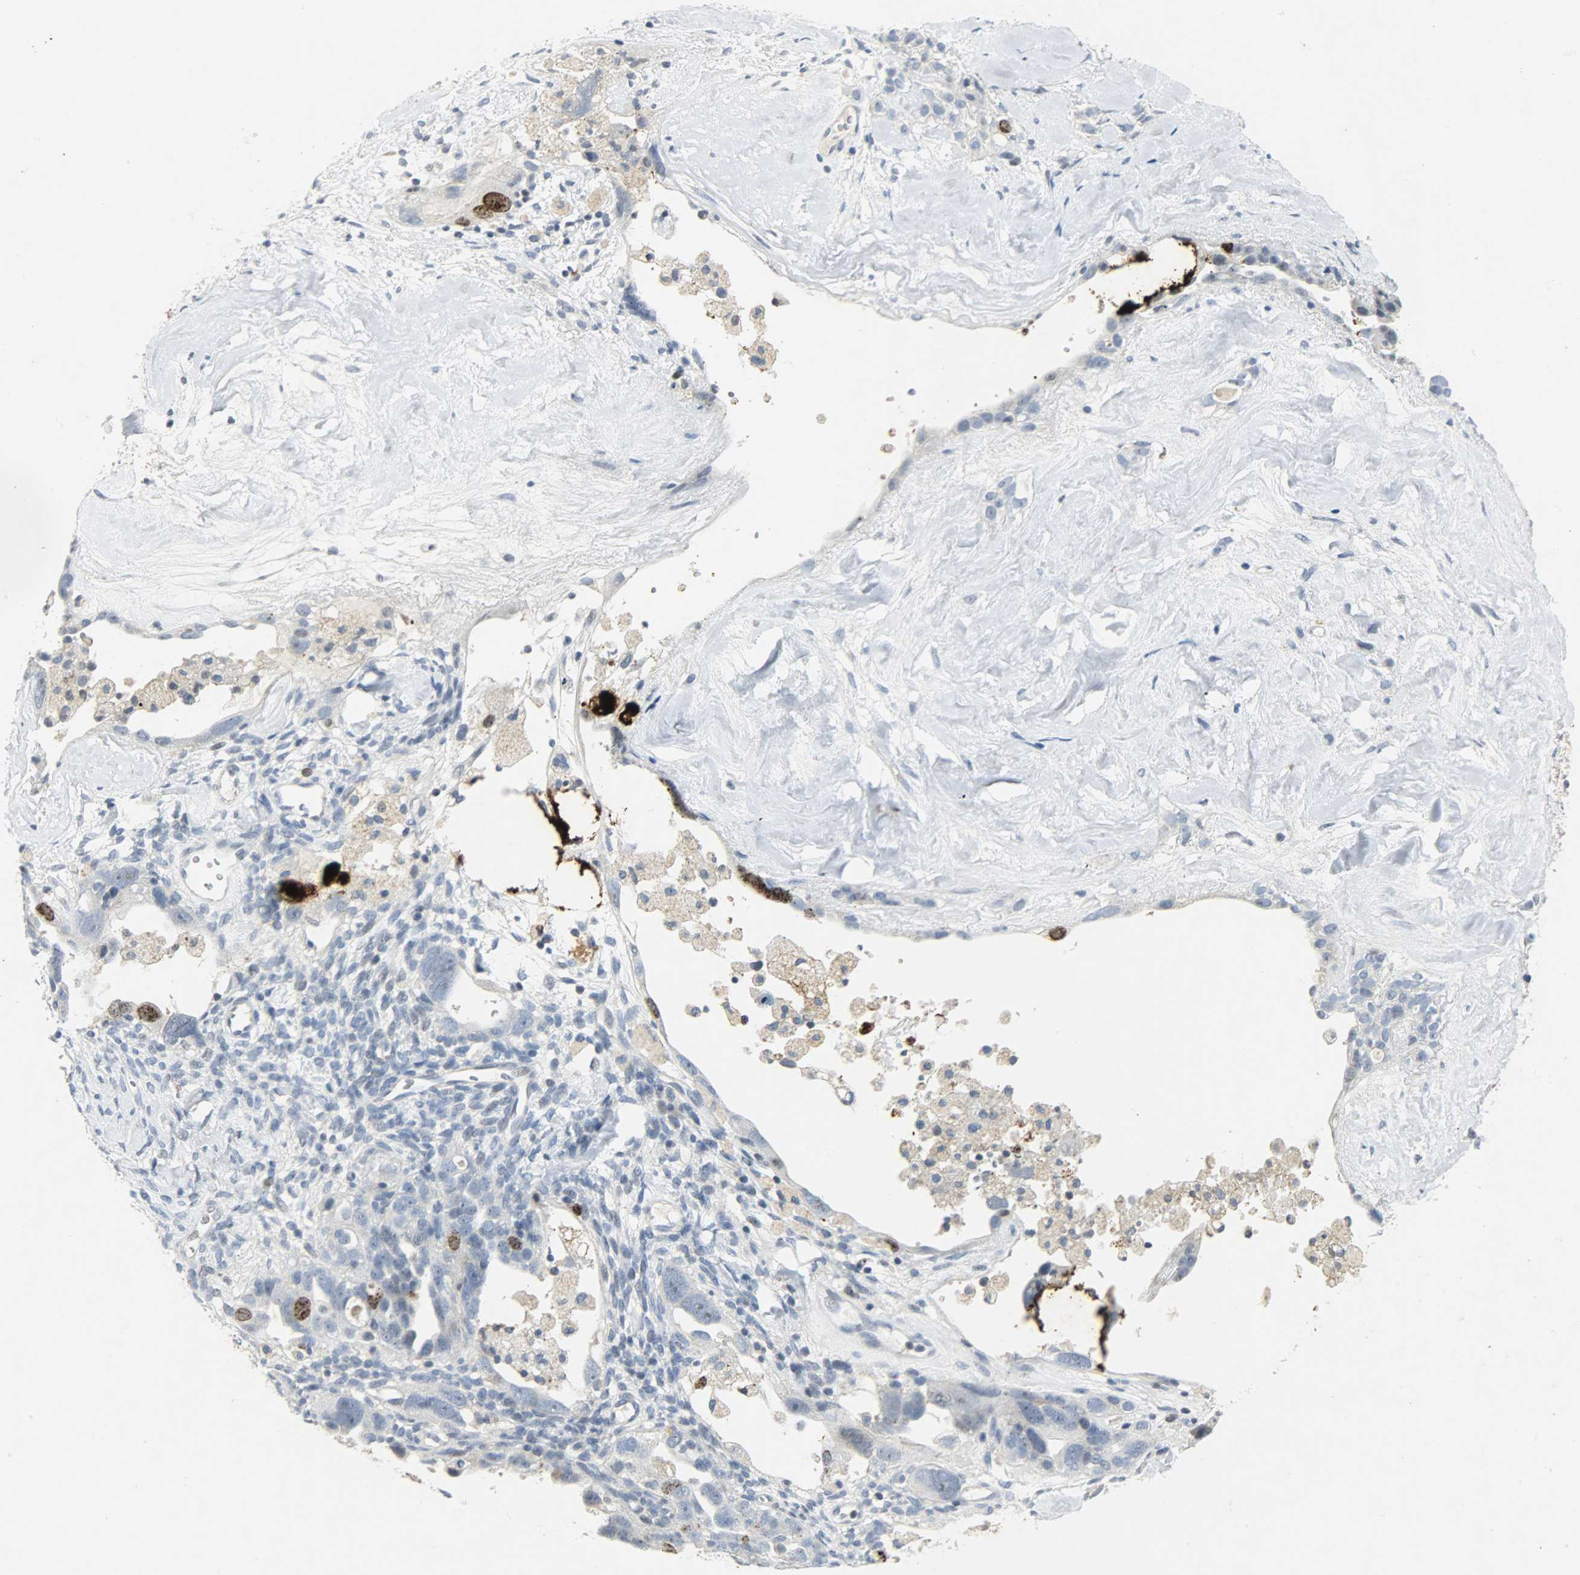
{"staining": {"intensity": "moderate", "quantity": "<25%", "location": "nuclear"}, "tissue": "ovarian cancer", "cell_type": "Tumor cells", "image_type": "cancer", "snomed": [{"axis": "morphology", "description": "Cystadenocarcinoma, serous, NOS"}, {"axis": "topography", "description": "Ovary"}], "caption": "IHC image of neoplastic tissue: ovarian serous cystadenocarcinoma stained using immunohistochemistry (IHC) reveals low levels of moderate protein expression localized specifically in the nuclear of tumor cells, appearing as a nuclear brown color.", "gene": "AURKB", "patient": {"sex": "female", "age": 66}}